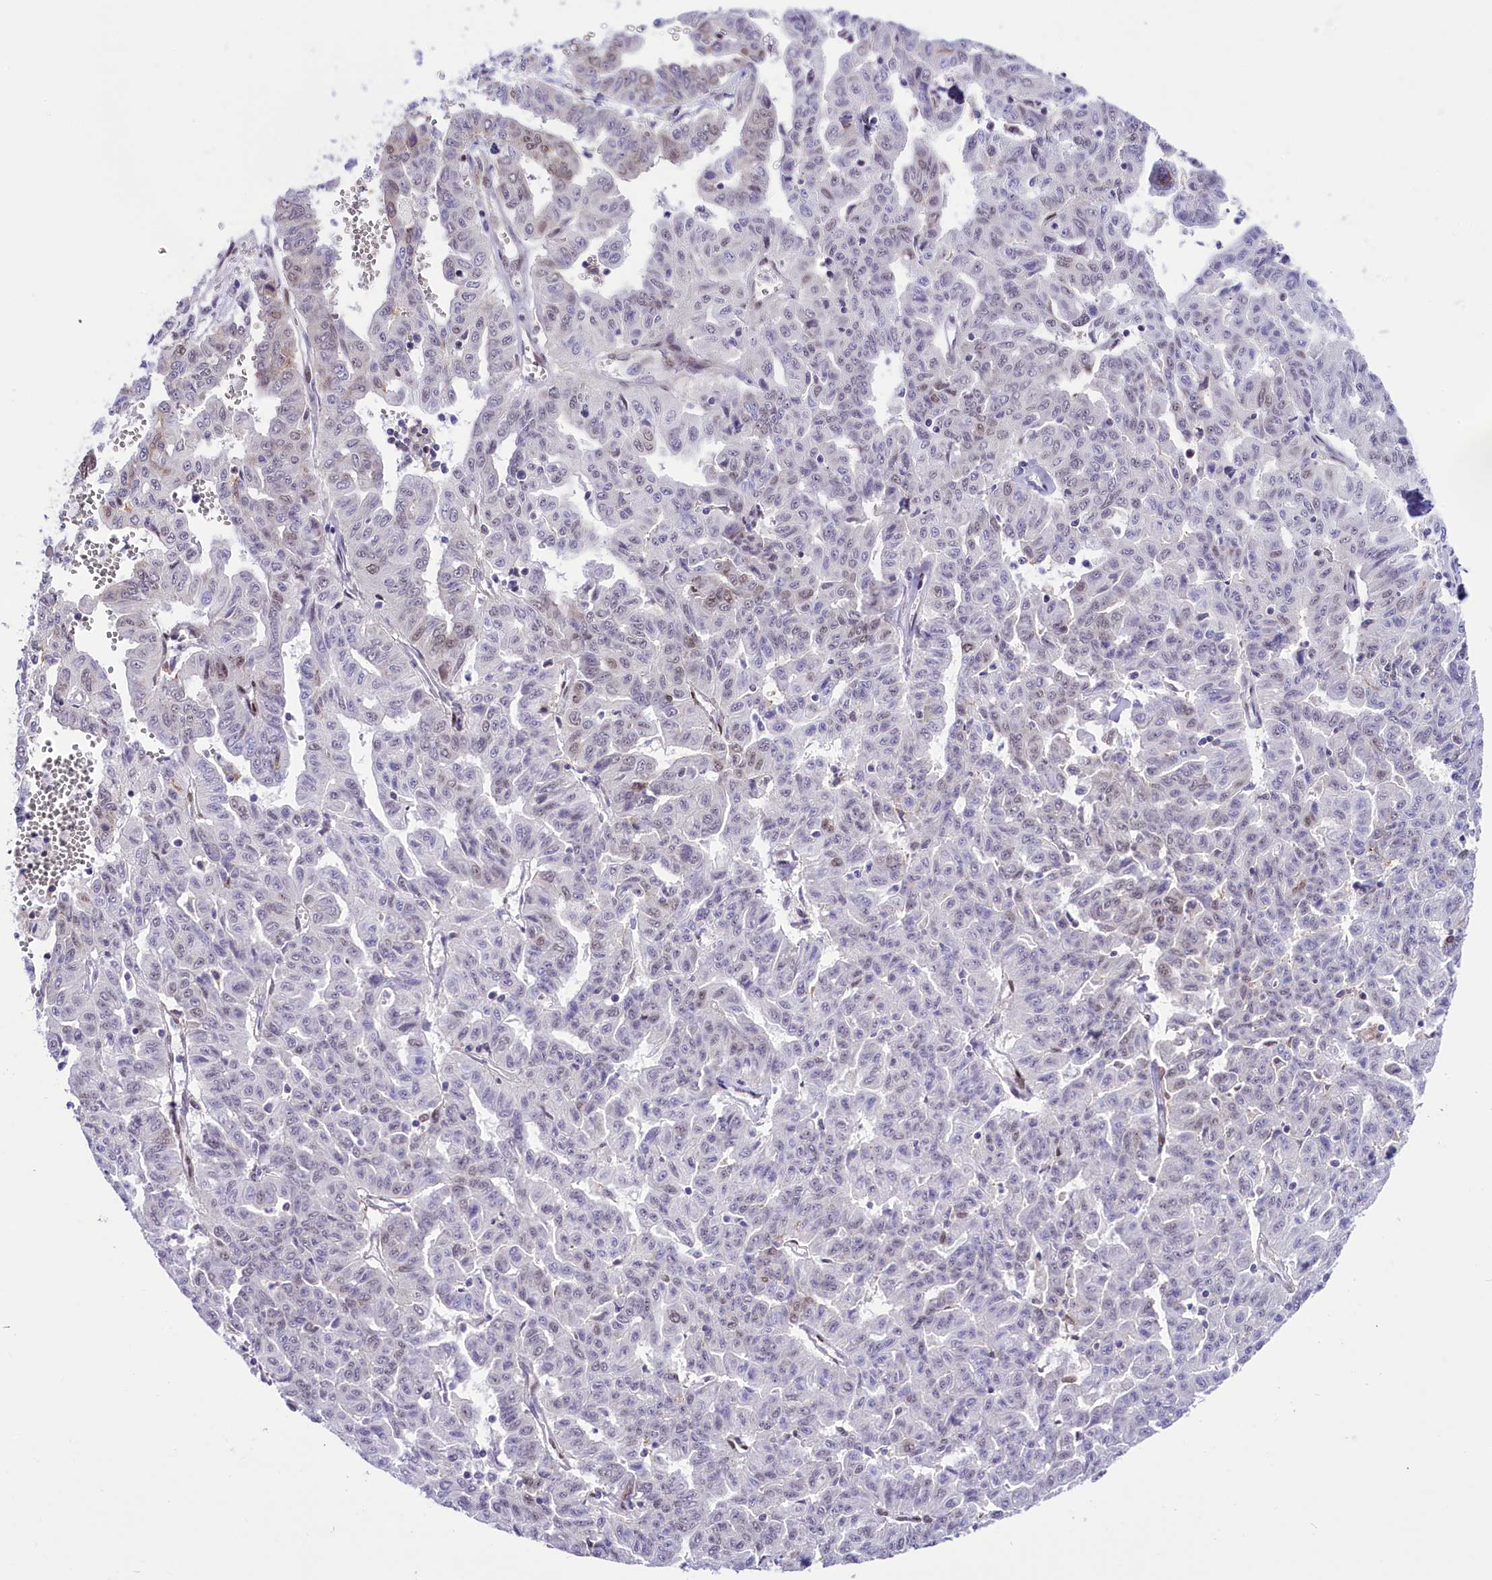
{"staining": {"intensity": "weak", "quantity": "<25%", "location": "nuclear"}, "tissue": "liver cancer", "cell_type": "Tumor cells", "image_type": "cancer", "snomed": [{"axis": "morphology", "description": "Cholangiocarcinoma"}, {"axis": "topography", "description": "Liver"}], "caption": "DAB (3,3'-diaminobenzidine) immunohistochemical staining of human cholangiocarcinoma (liver) shows no significant staining in tumor cells.", "gene": "RPS6KB1", "patient": {"sex": "female", "age": 77}}